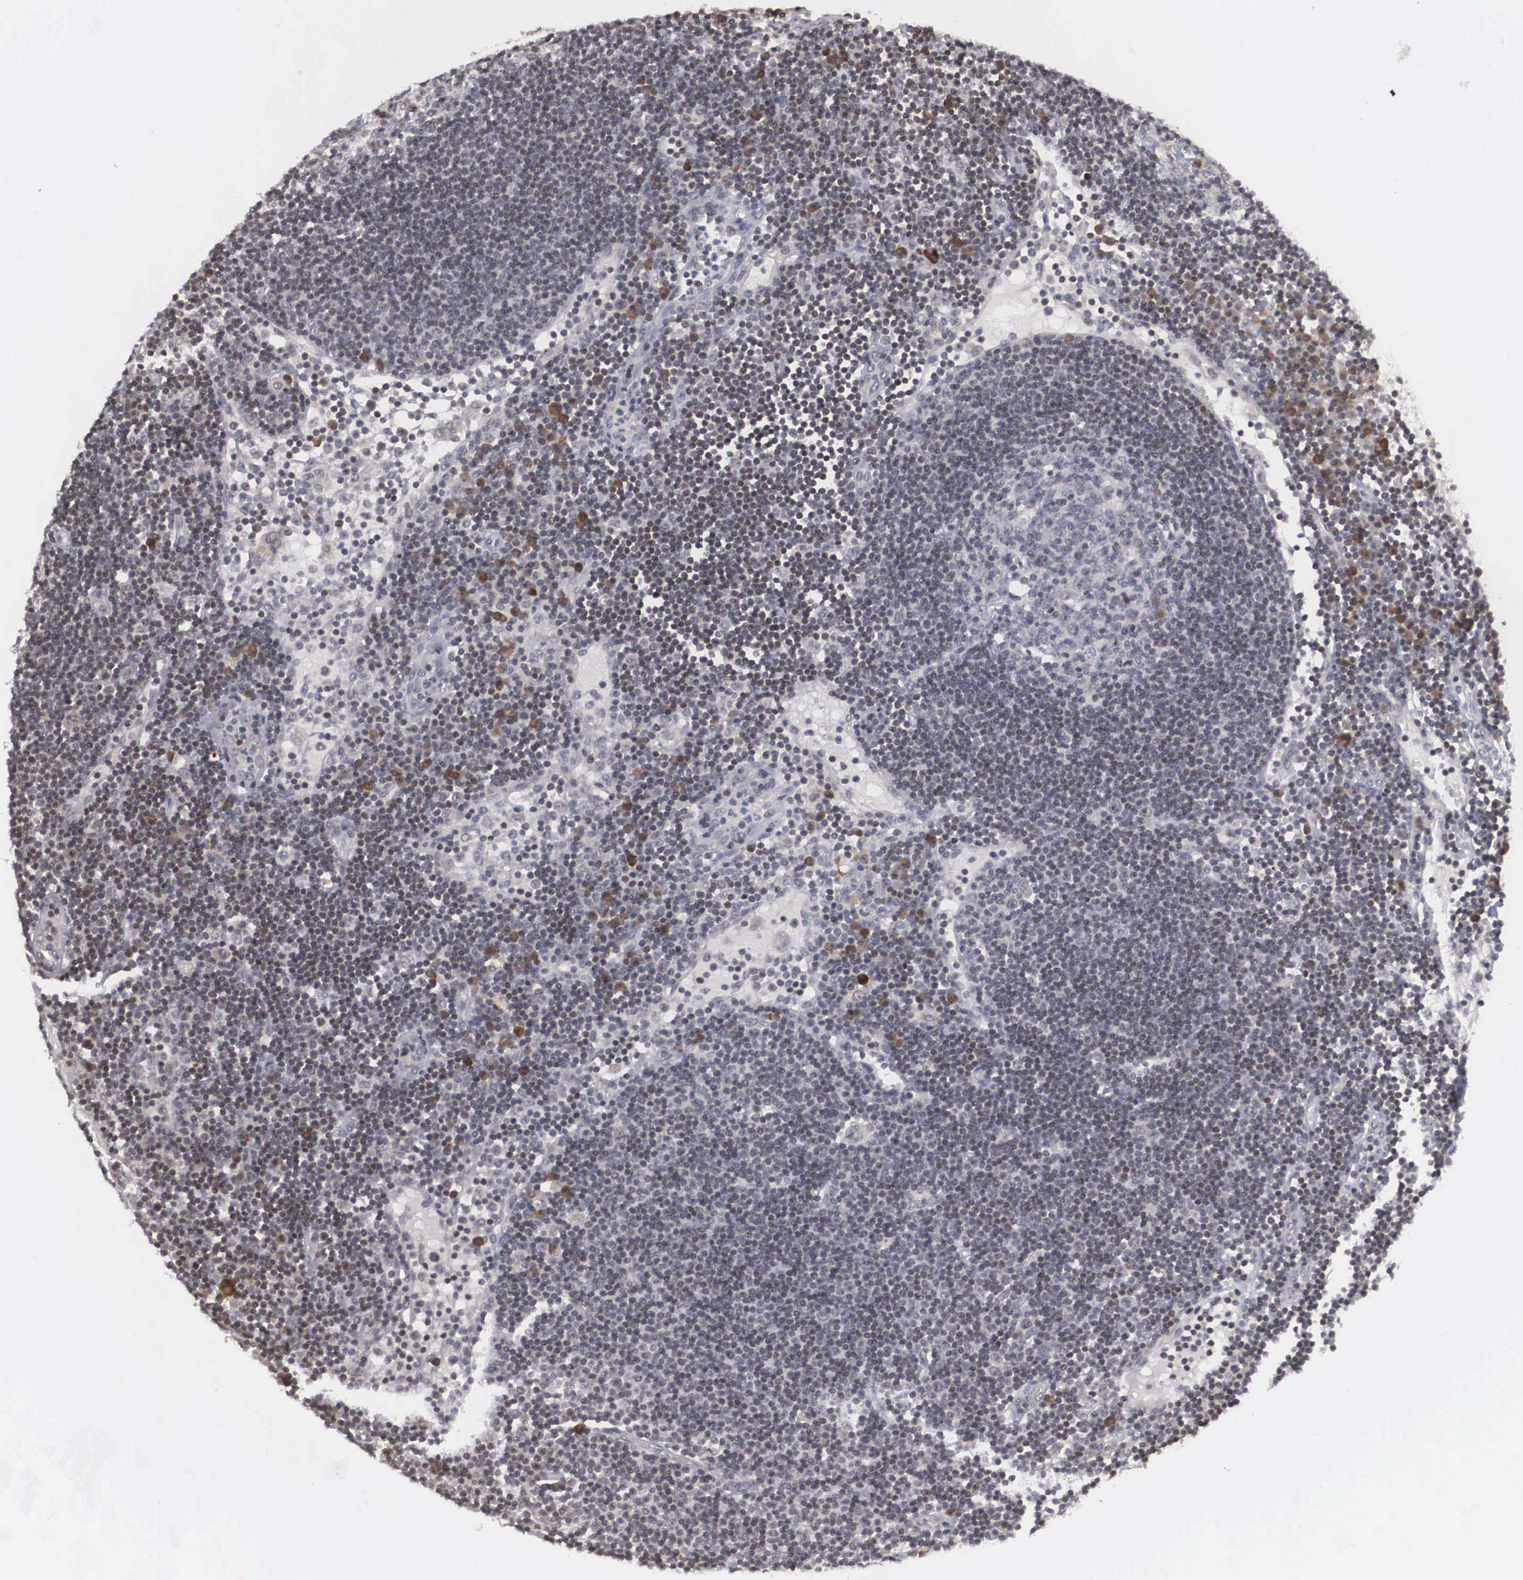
{"staining": {"intensity": "negative", "quantity": "none", "location": "none"}, "tissue": "lymph node", "cell_type": "Germinal center cells", "image_type": "normal", "snomed": [{"axis": "morphology", "description": "Normal tissue, NOS"}, {"axis": "topography", "description": "Lymph node"}], "caption": "Immunohistochemistry image of benign lymph node stained for a protein (brown), which exhibits no staining in germinal center cells. (Brightfield microscopy of DAB (3,3'-diaminobenzidine) IHC at high magnification).", "gene": "WDR89", "patient": {"sex": "male", "age": 54}}